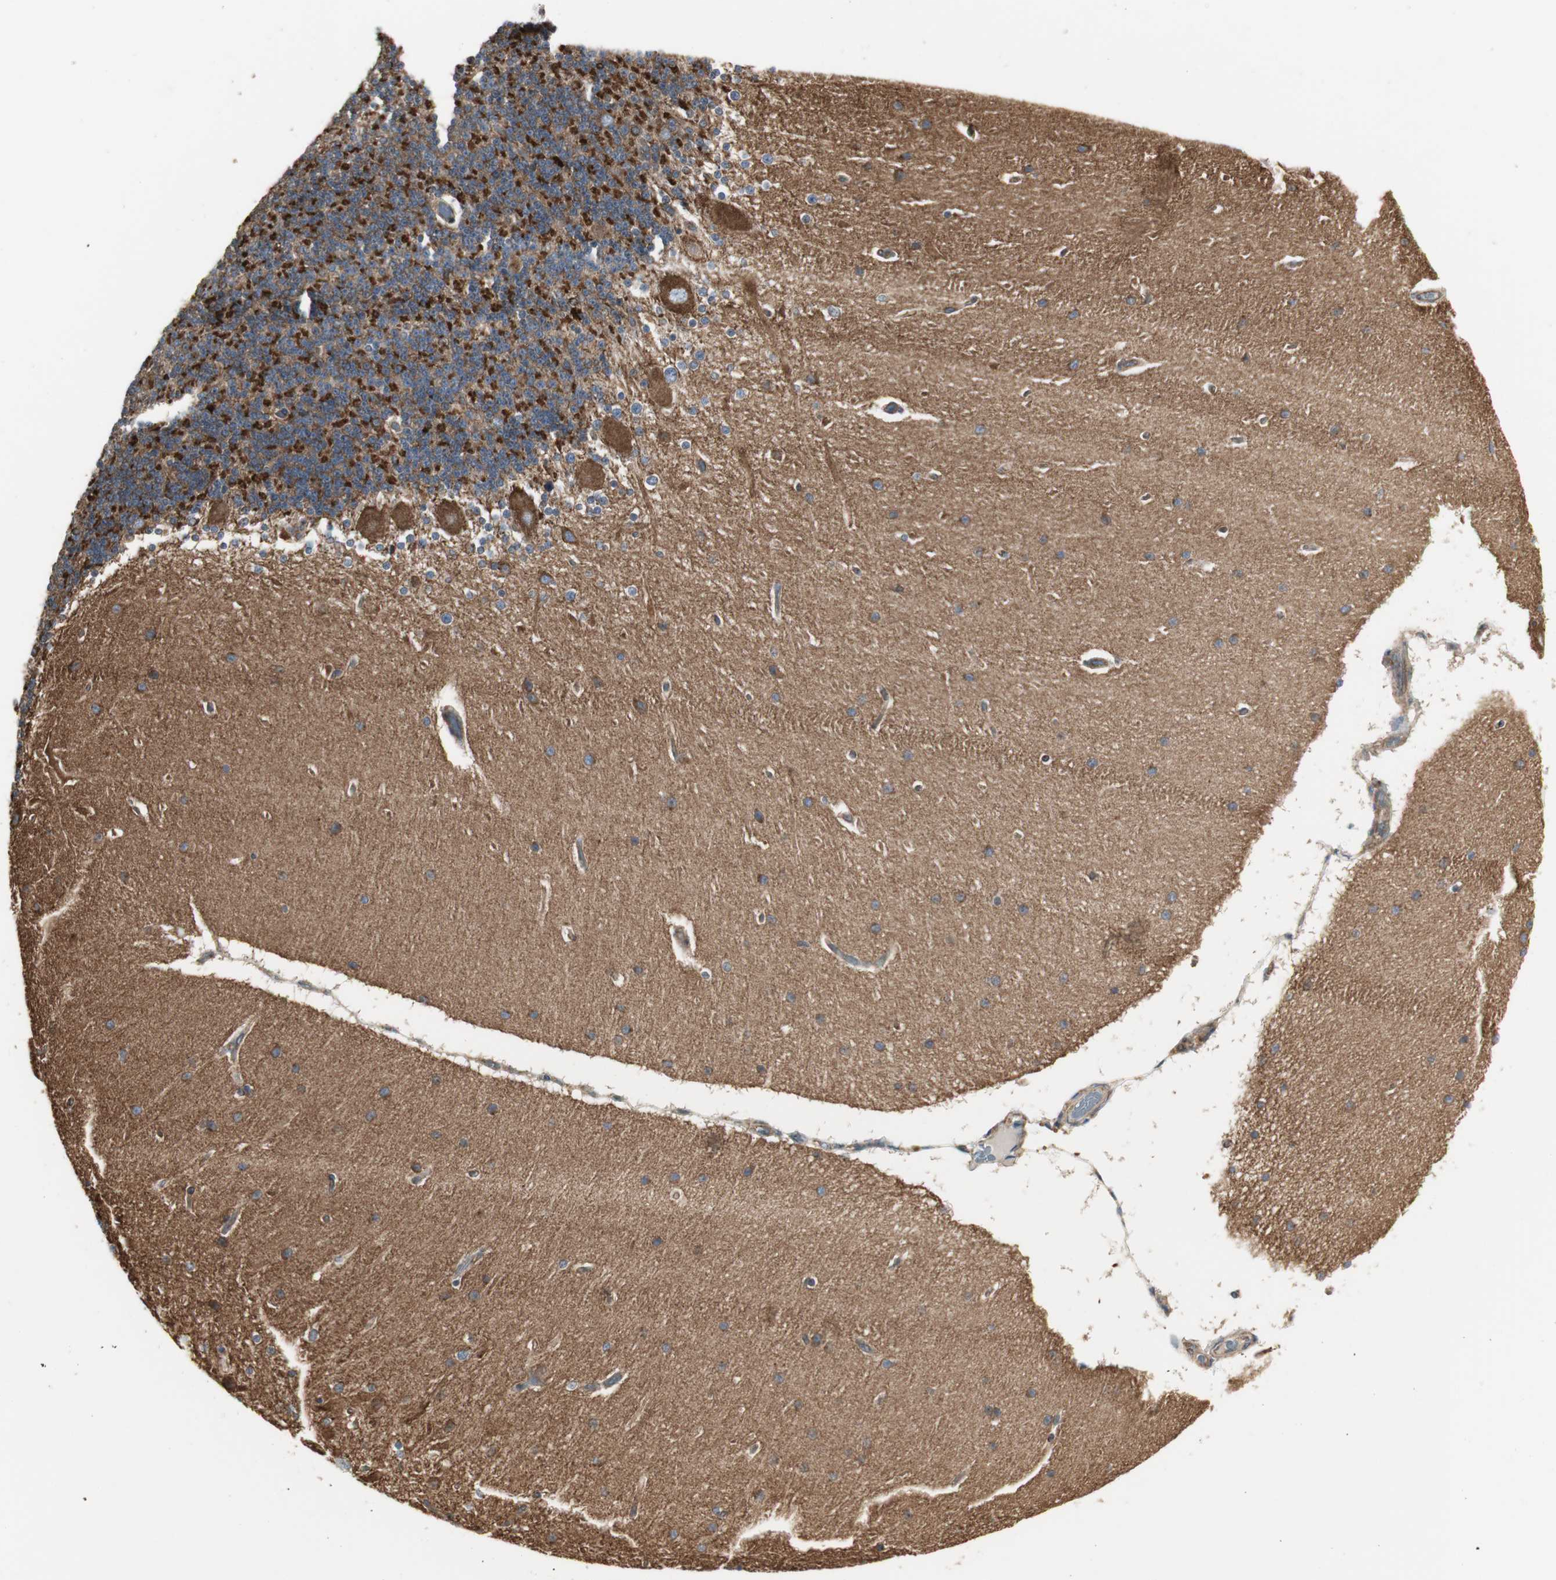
{"staining": {"intensity": "strong", "quantity": "25%-75%", "location": "cytoplasmic/membranous"}, "tissue": "cerebellum", "cell_type": "Cells in granular layer", "image_type": "normal", "snomed": [{"axis": "morphology", "description": "Normal tissue, NOS"}, {"axis": "topography", "description": "Cerebellum"}], "caption": "The image shows a brown stain indicating the presence of a protein in the cytoplasmic/membranous of cells in granular layer in cerebellum. (brown staining indicates protein expression, while blue staining denotes nuclei).", "gene": "H6PD", "patient": {"sex": "female", "age": 54}}